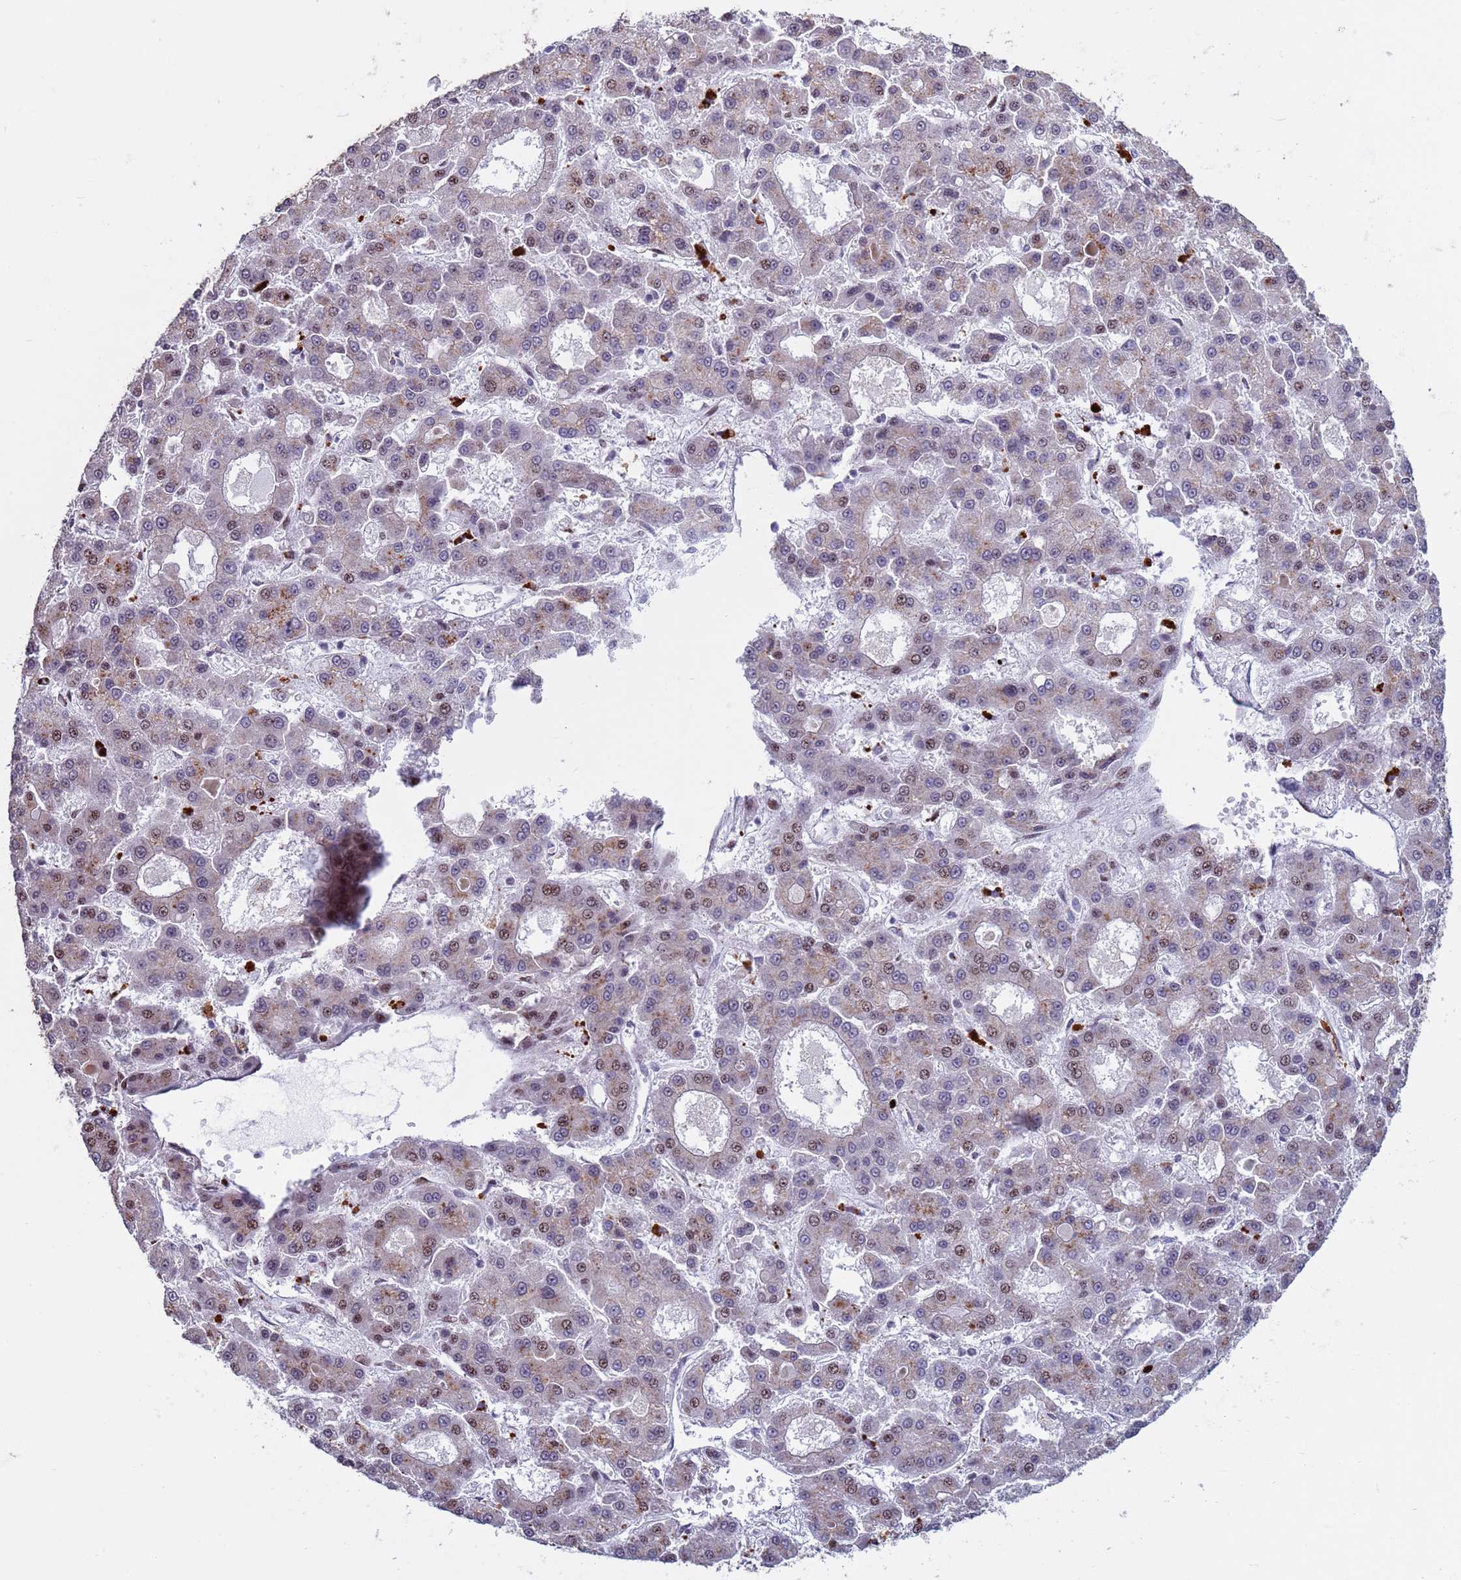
{"staining": {"intensity": "moderate", "quantity": "<25%", "location": "nuclear"}, "tissue": "liver cancer", "cell_type": "Tumor cells", "image_type": "cancer", "snomed": [{"axis": "morphology", "description": "Carcinoma, Hepatocellular, NOS"}, {"axis": "topography", "description": "Liver"}], "caption": "Liver cancer tissue shows moderate nuclear staining in about <25% of tumor cells, visualized by immunohistochemistry.", "gene": "HGH1", "patient": {"sex": "male", "age": 70}}